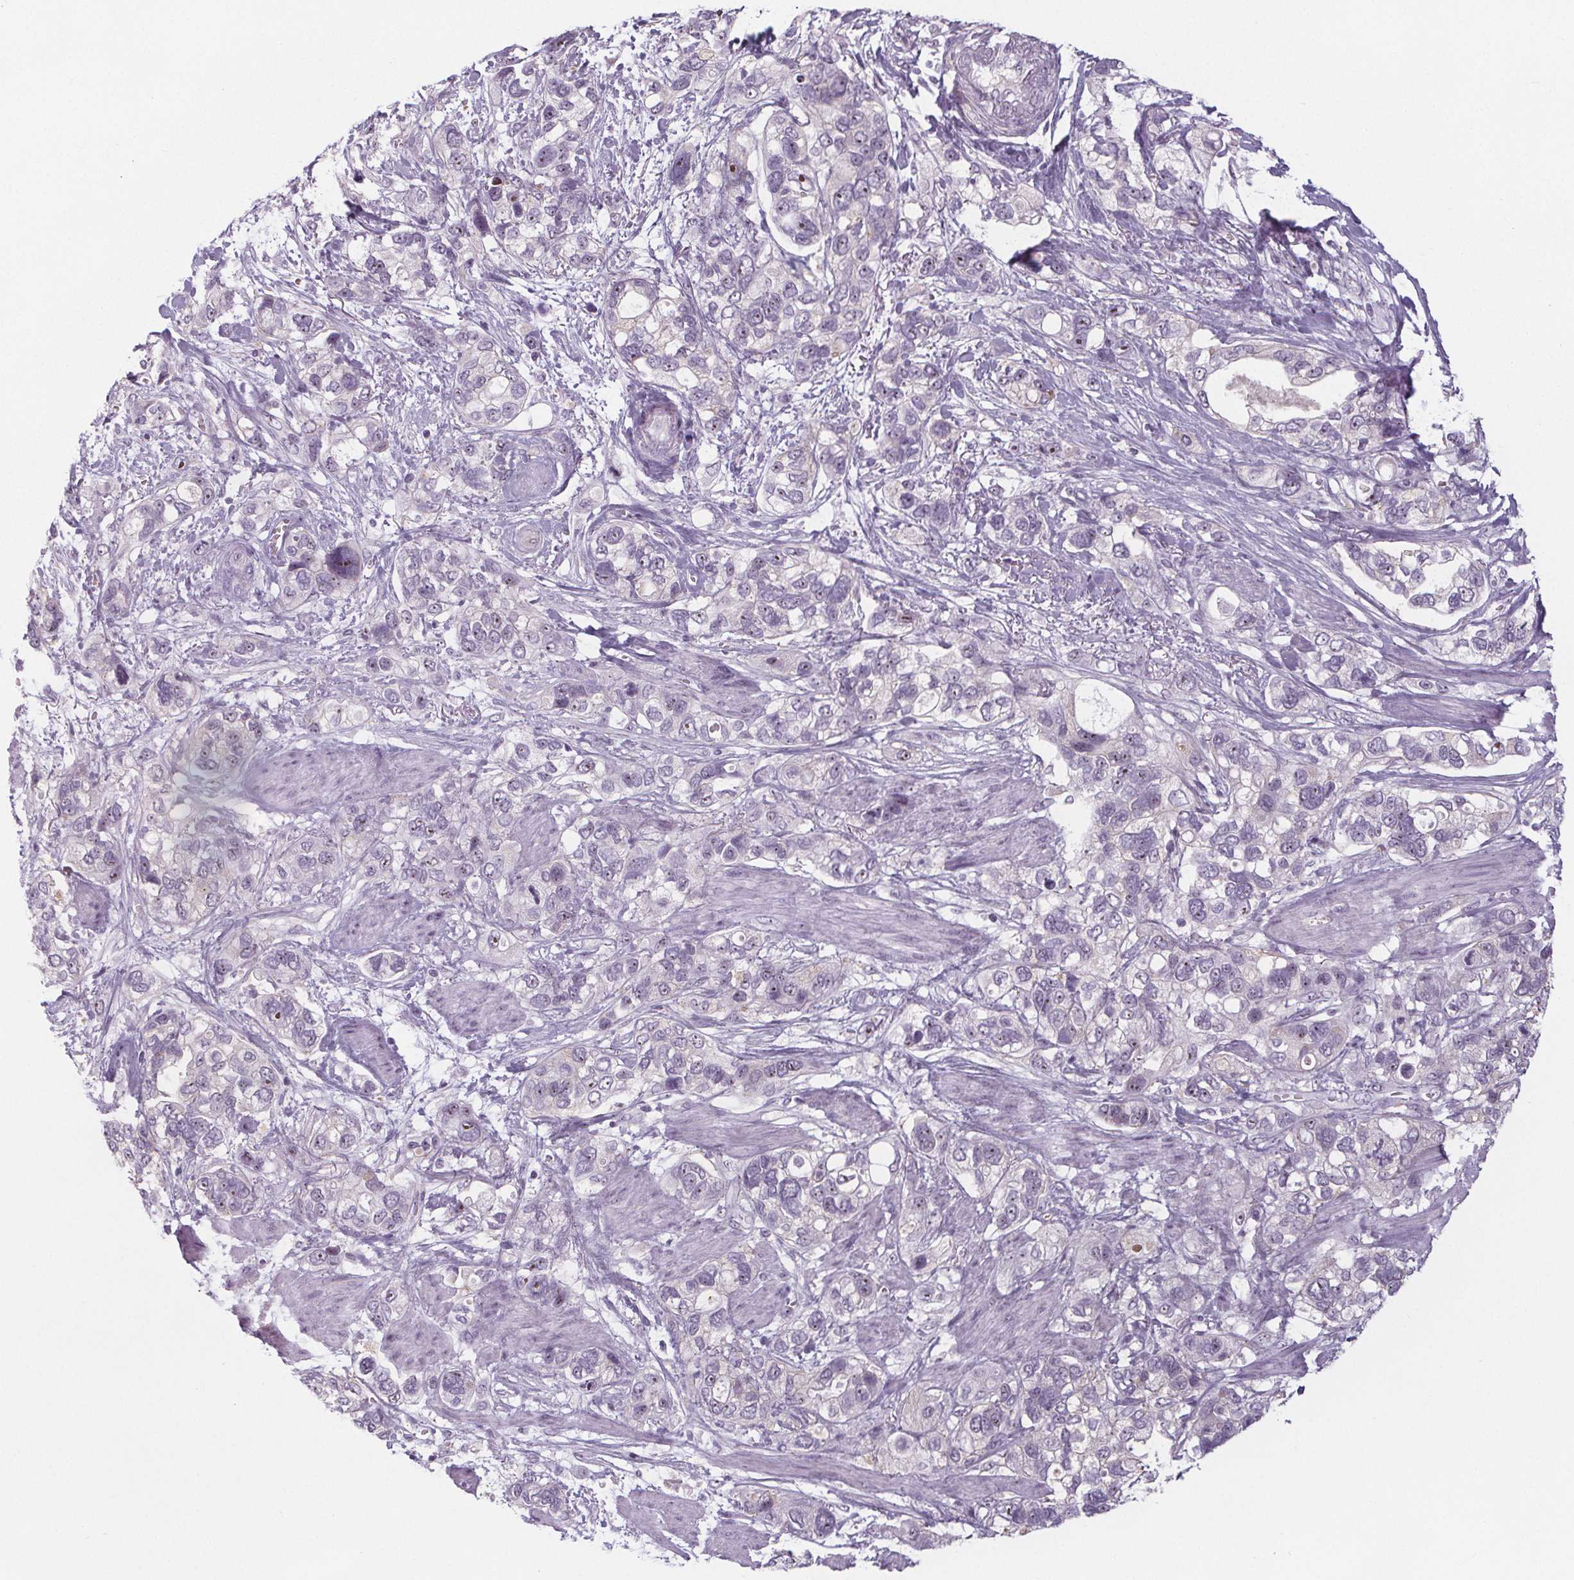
{"staining": {"intensity": "weak", "quantity": "<25%", "location": "nuclear"}, "tissue": "stomach cancer", "cell_type": "Tumor cells", "image_type": "cancer", "snomed": [{"axis": "morphology", "description": "Adenocarcinoma, NOS"}, {"axis": "topography", "description": "Stomach, upper"}], "caption": "This is an immunohistochemistry histopathology image of stomach cancer. There is no expression in tumor cells.", "gene": "NOLC1", "patient": {"sex": "female", "age": 81}}